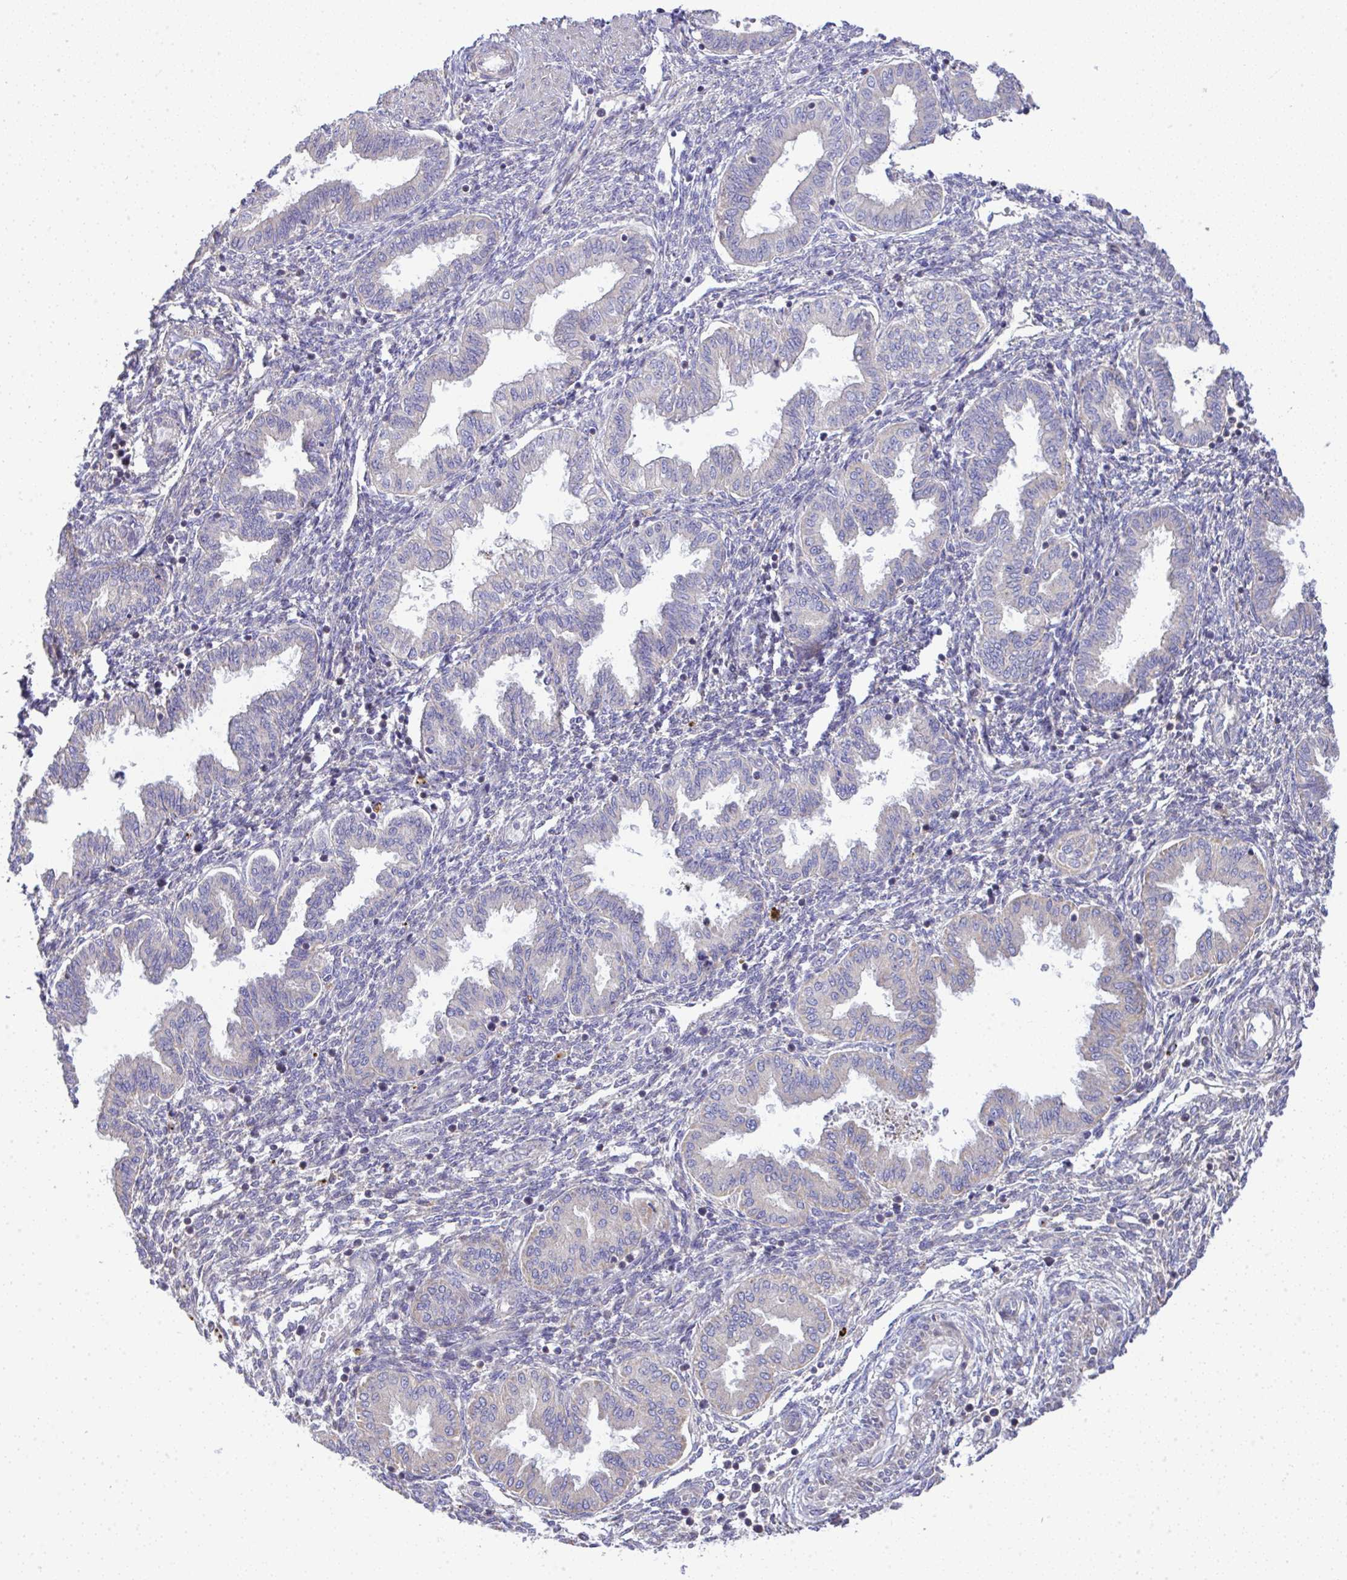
{"staining": {"intensity": "negative", "quantity": "none", "location": "none"}, "tissue": "endometrium", "cell_type": "Cells in endometrial stroma", "image_type": "normal", "snomed": [{"axis": "morphology", "description": "Normal tissue, NOS"}, {"axis": "topography", "description": "Endometrium"}], "caption": "This micrograph is of normal endometrium stained with IHC to label a protein in brown with the nuclei are counter-stained blue. There is no positivity in cells in endometrial stroma. (Stains: DAB immunohistochemistry (IHC) with hematoxylin counter stain, Microscopy: brightfield microscopy at high magnification).", "gene": "GRID2", "patient": {"sex": "female", "age": 33}}